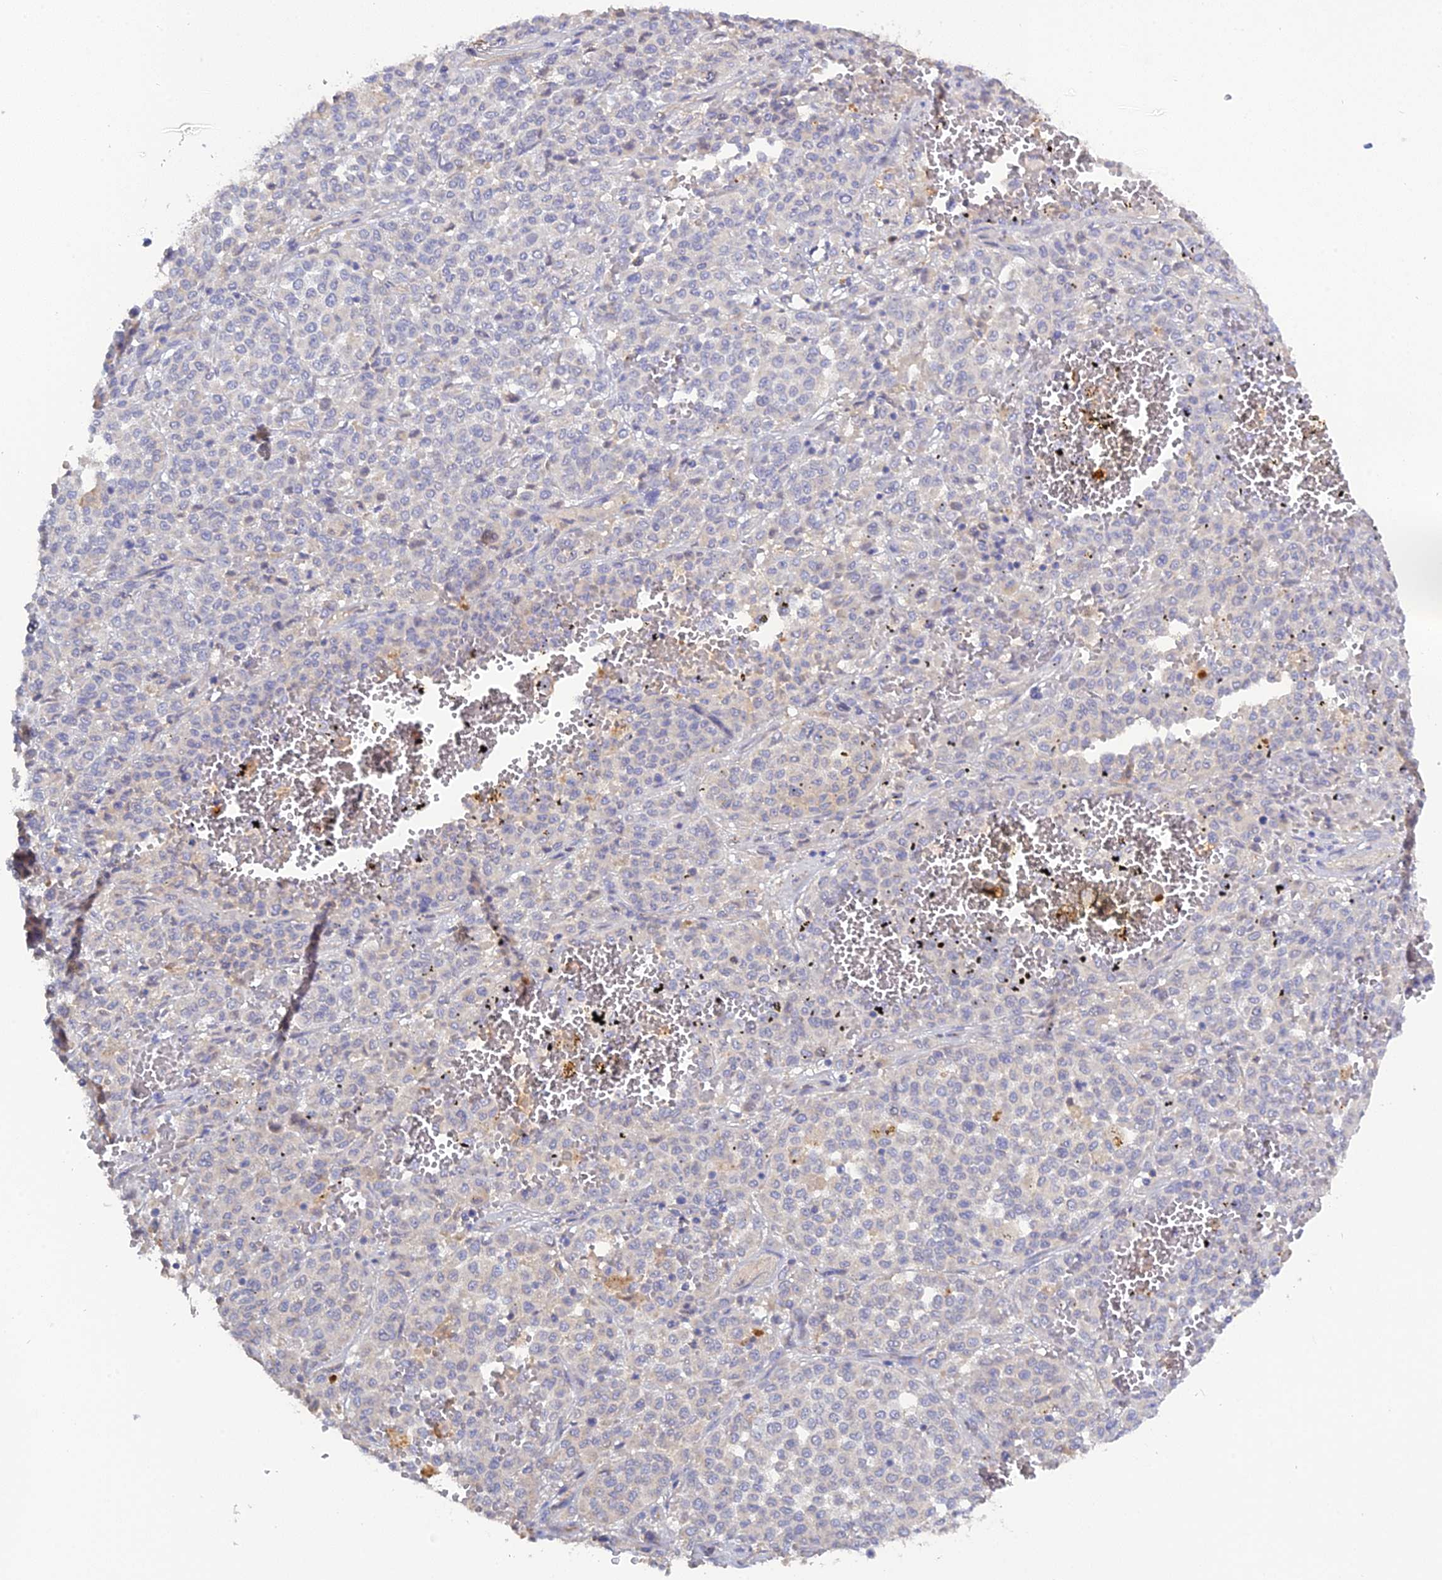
{"staining": {"intensity": "negative", "quantity": "none", "location": "none"}, "tissue": "melanoma", "cell_type": "Tumor cells", "image_type": "cancer", "snomed": [{"axis": "morphology", "description": "Malignant melanoma, Metastatic site"}, {"axis": "topography", "description": "Pancreas"}], "caption": "This is an IHC histopathology image of human melanoma. There is no positivity in tumor cells.", "gene": "ADGRA1", "patient": {"sex": "female", "age": 30}}